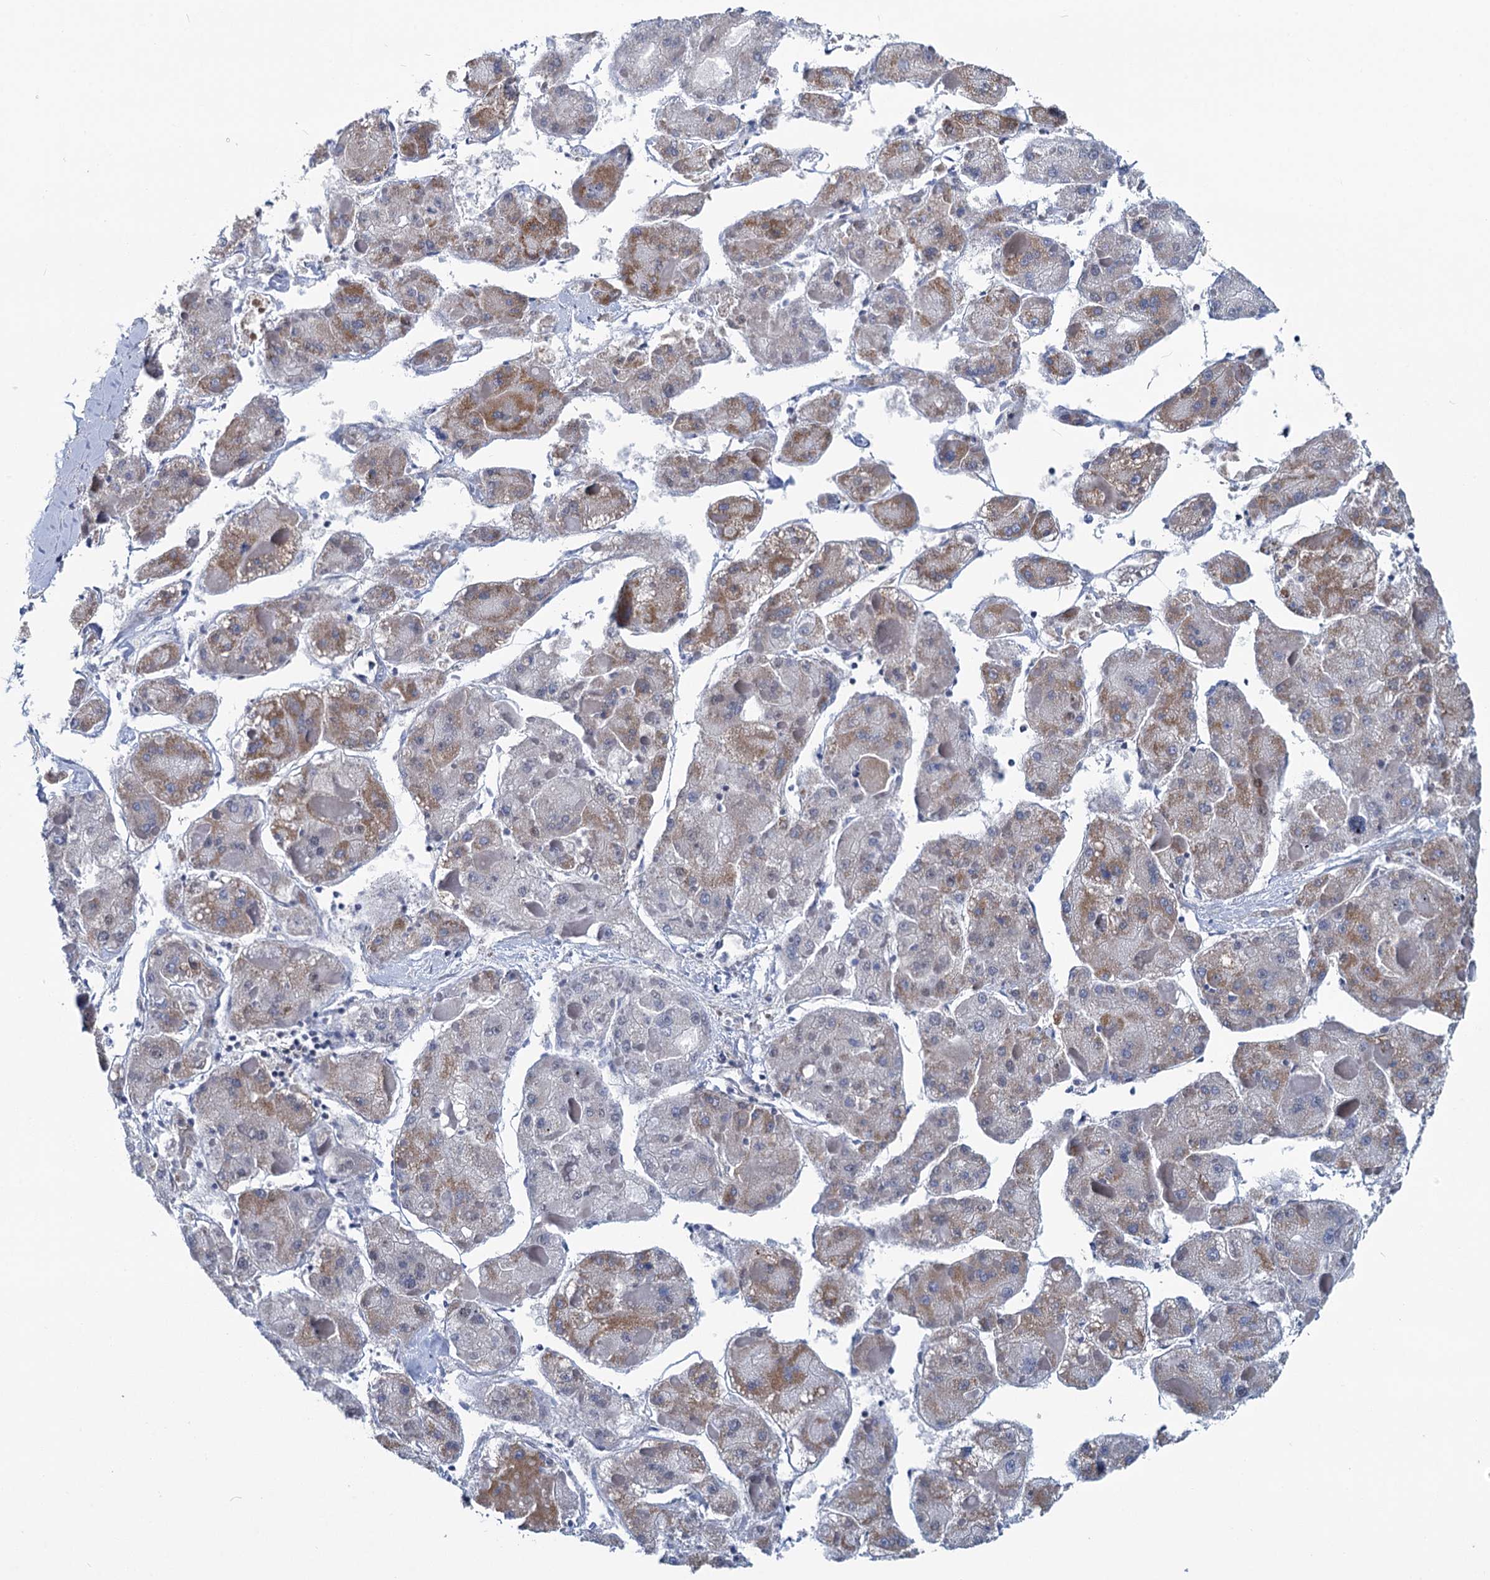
{"staining": {"intensity": "moderate", "quantity": "<25%", "location": "cytoplasmic/membranous"}, "tissue": "liver cancer", "cell_type": "Tumor cells", "image_type": "cancer", "snomed": [{"axis": "morphology", "description": "Carcinoma, Hepatocellular, NOS"}, {"axis": "topography", "description": "Liver"}], "caption": "Liver hepatocellular carcinoma was stained to show a protein in brown. There is low levels of moderate cytoplasmic/membranous expression in about <25% of tumor cells.", "gene": "MORN3", "patient": {"sex": "female", "age": 73}}